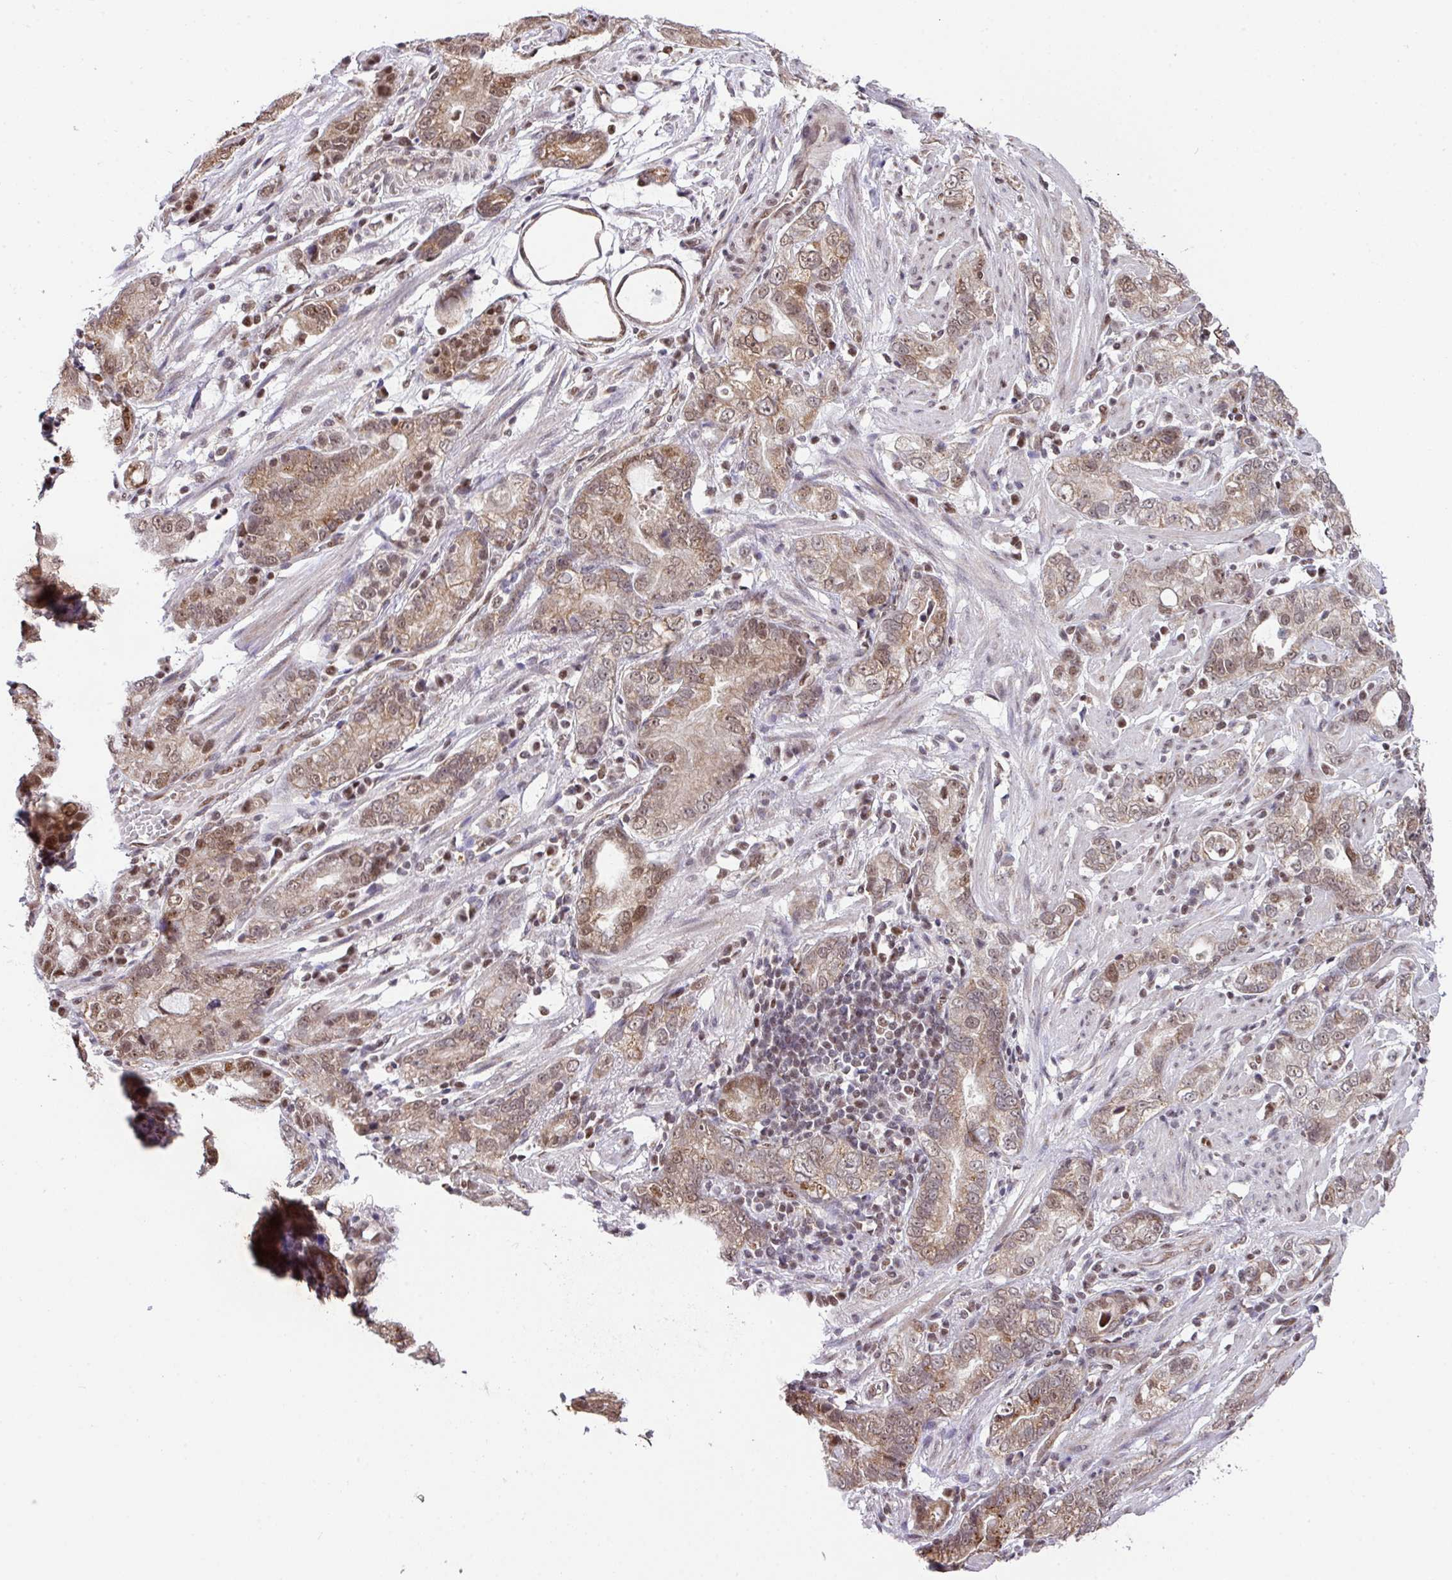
{"staining": {"intensity": "moderate", "quantity": ">75%", "location": "cytoplasmic/membranous,nuclear"}, "tissue": "stomach cancer", "cell_type": "Tumor cells", "image_type": "cancer", "snomed": [{"axis": "morphology", "description": "Adenocarcinoma, NOS"}, {"axis": "topography", "description": "Stomach"}], "caption": "Human stomach cancer stained with a brown dye reveals moderate cytoplasmic/membranous and nuclear positive expression in approximately >75% of tumor cells.", "gene": "PLK1", "patient": {"sex": "male", "age": 55}}